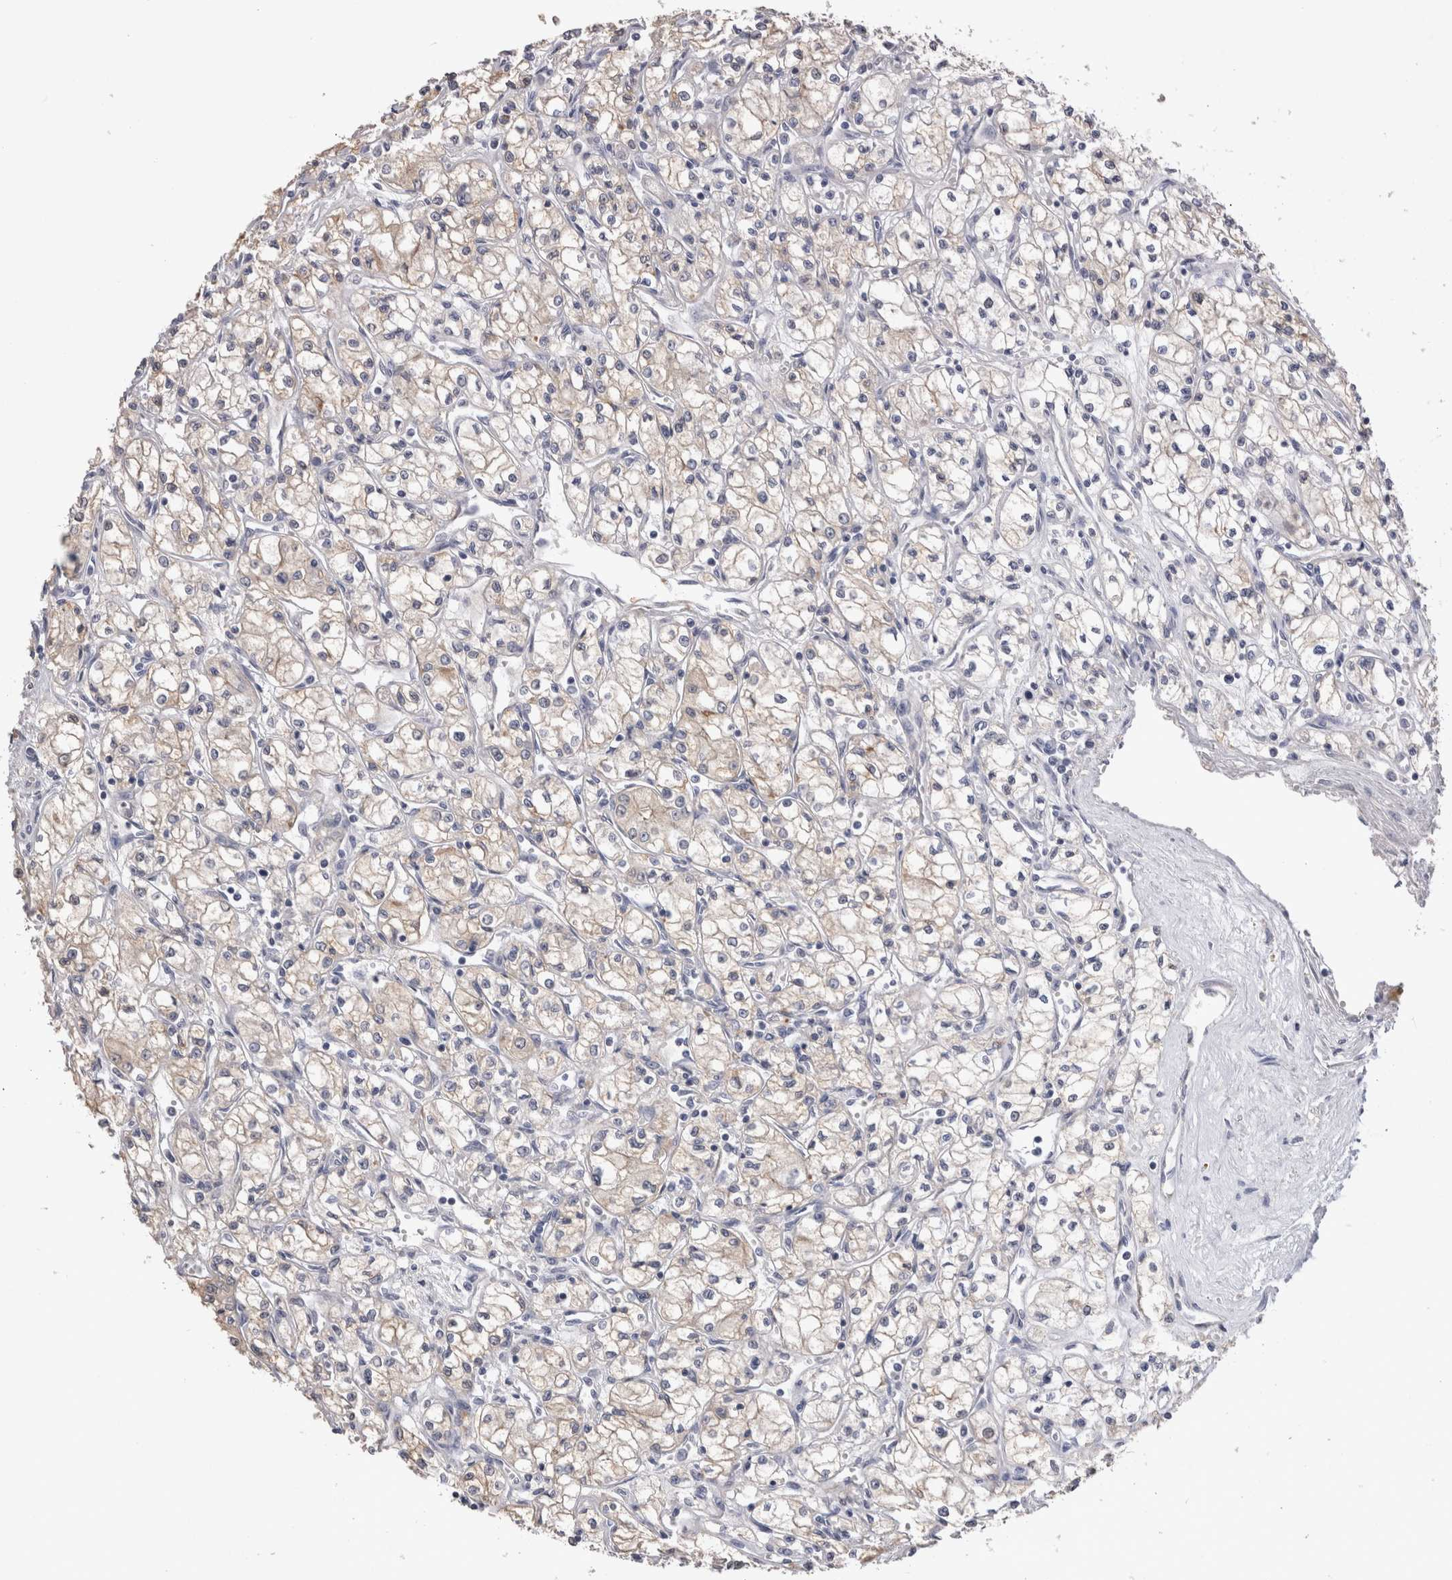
{"staining": {"intensity": "weak", "quantity": "<25%", "location": "cytoplasmic/membranous"}, "tissue": "renal cancer", "cell_type": "Tumor cells", "image_type": "cancer", "snomed": [{"axis": "morphology", "description": "Normal tissue, NOS"}, {"axis": "morphology", "description": "Adenocarcinoma, NOS"}, {"axis": "topography", "description": "Kidney"}], "caption": "The image reveals no staining of tumor cells in adenocarcinoma (renal).", "gene": "CRYBG1", "patient": {"sex": "male", "age": 59}}